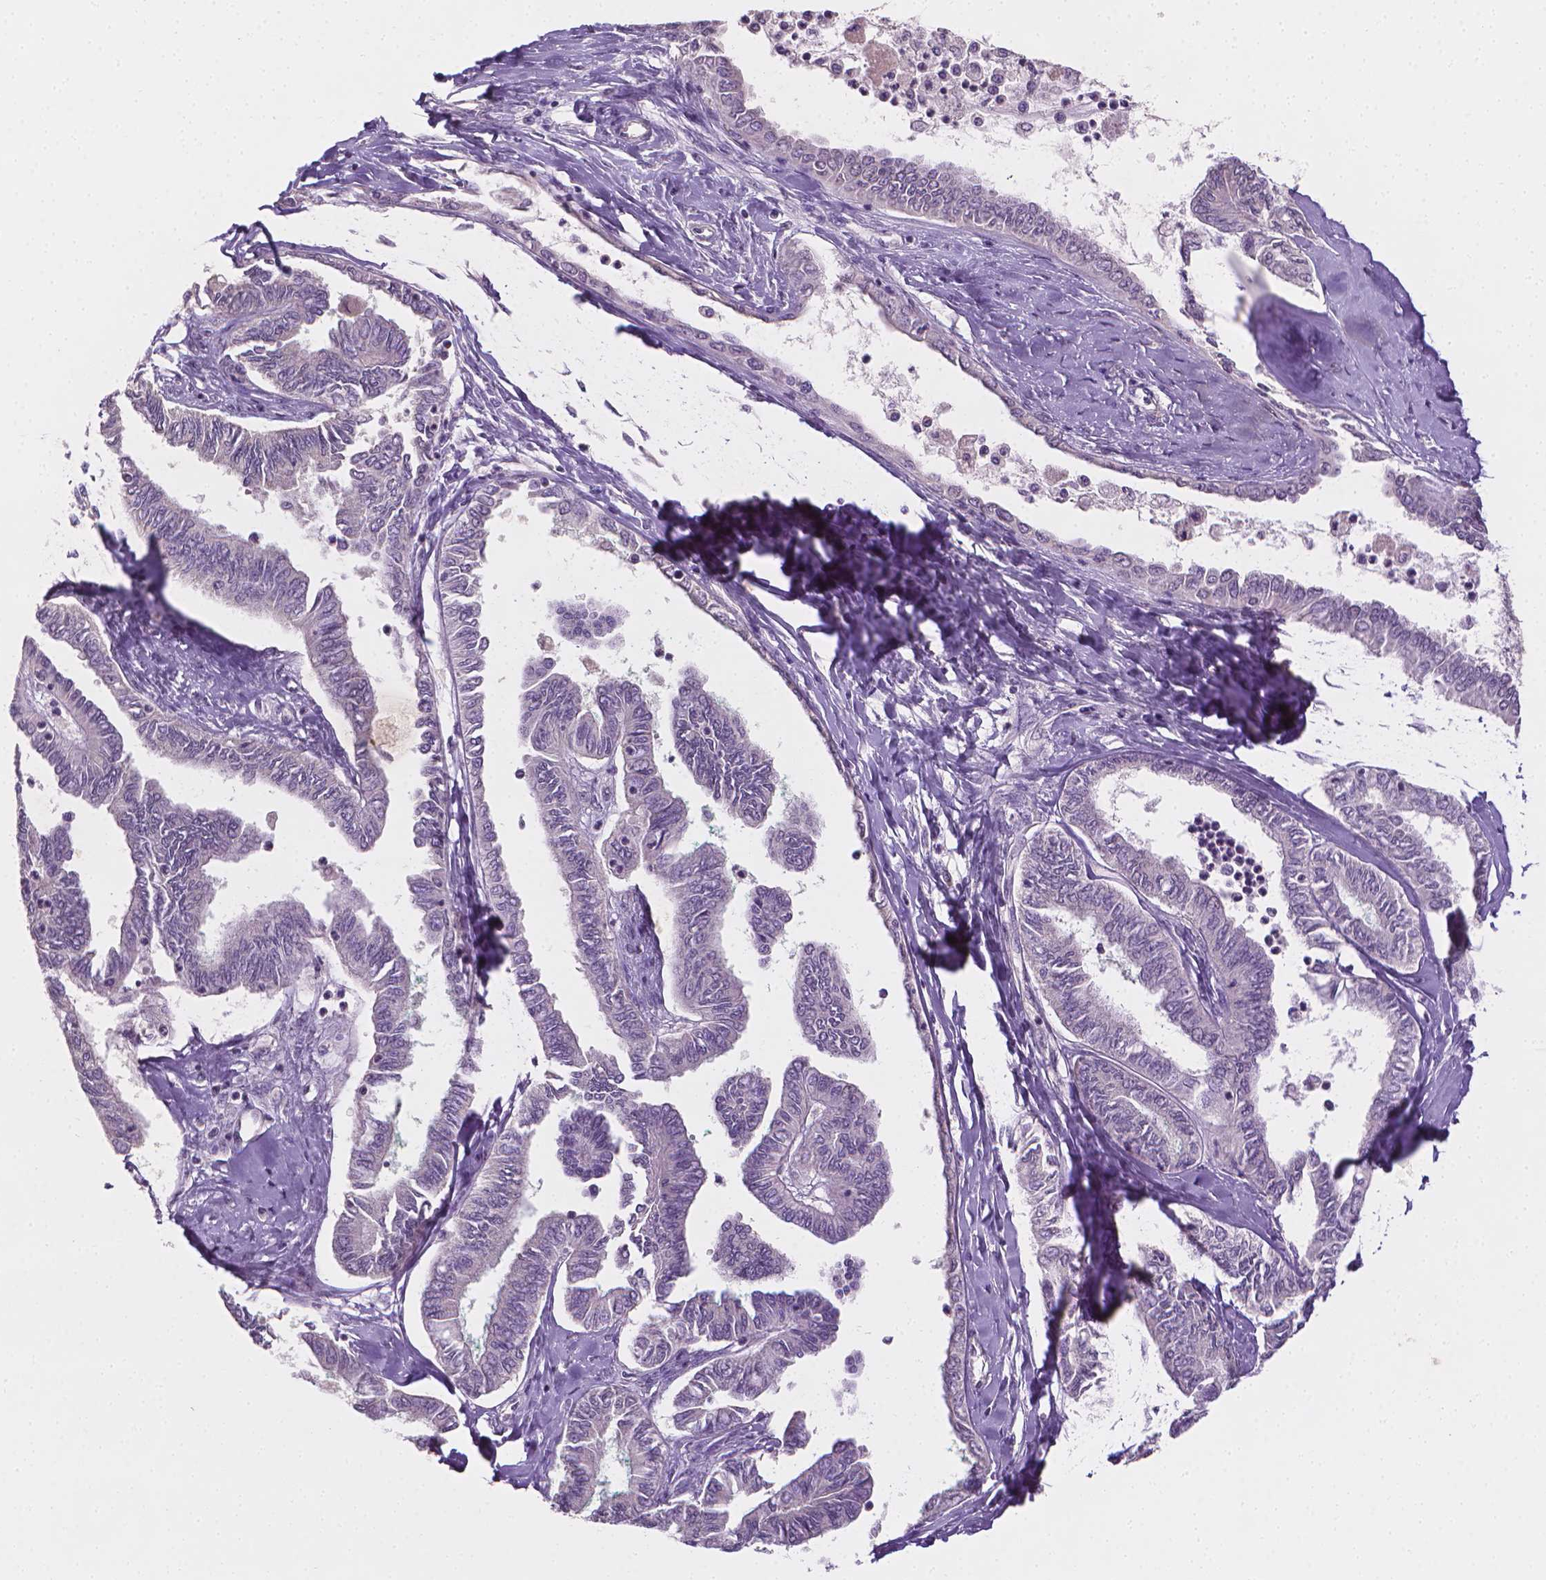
{"staining": {"intensity": "negative", "quantity": "none", "location": "none"}, "tissue": "ovarian cancer", "cell_type": "Tumor cells", "image_type": "cancer", "snomed": [{"axis": "morphology", "description": "Carcinoma, endometroid"}, {"axis": "topography", "description": "Ovary"}], "caption": "Tumor cells show no significant protein positivity in endometroid carcinoma (ovarian). The staining was performed using DAB (3,3'-diaminobenzidine) to visualize the protein expression in brown, while the nuclei were stained in blue with hematoxylin (Magnification: 20x).", "gene": "FASN", "patient": {"sex": "female", "age": 70}}